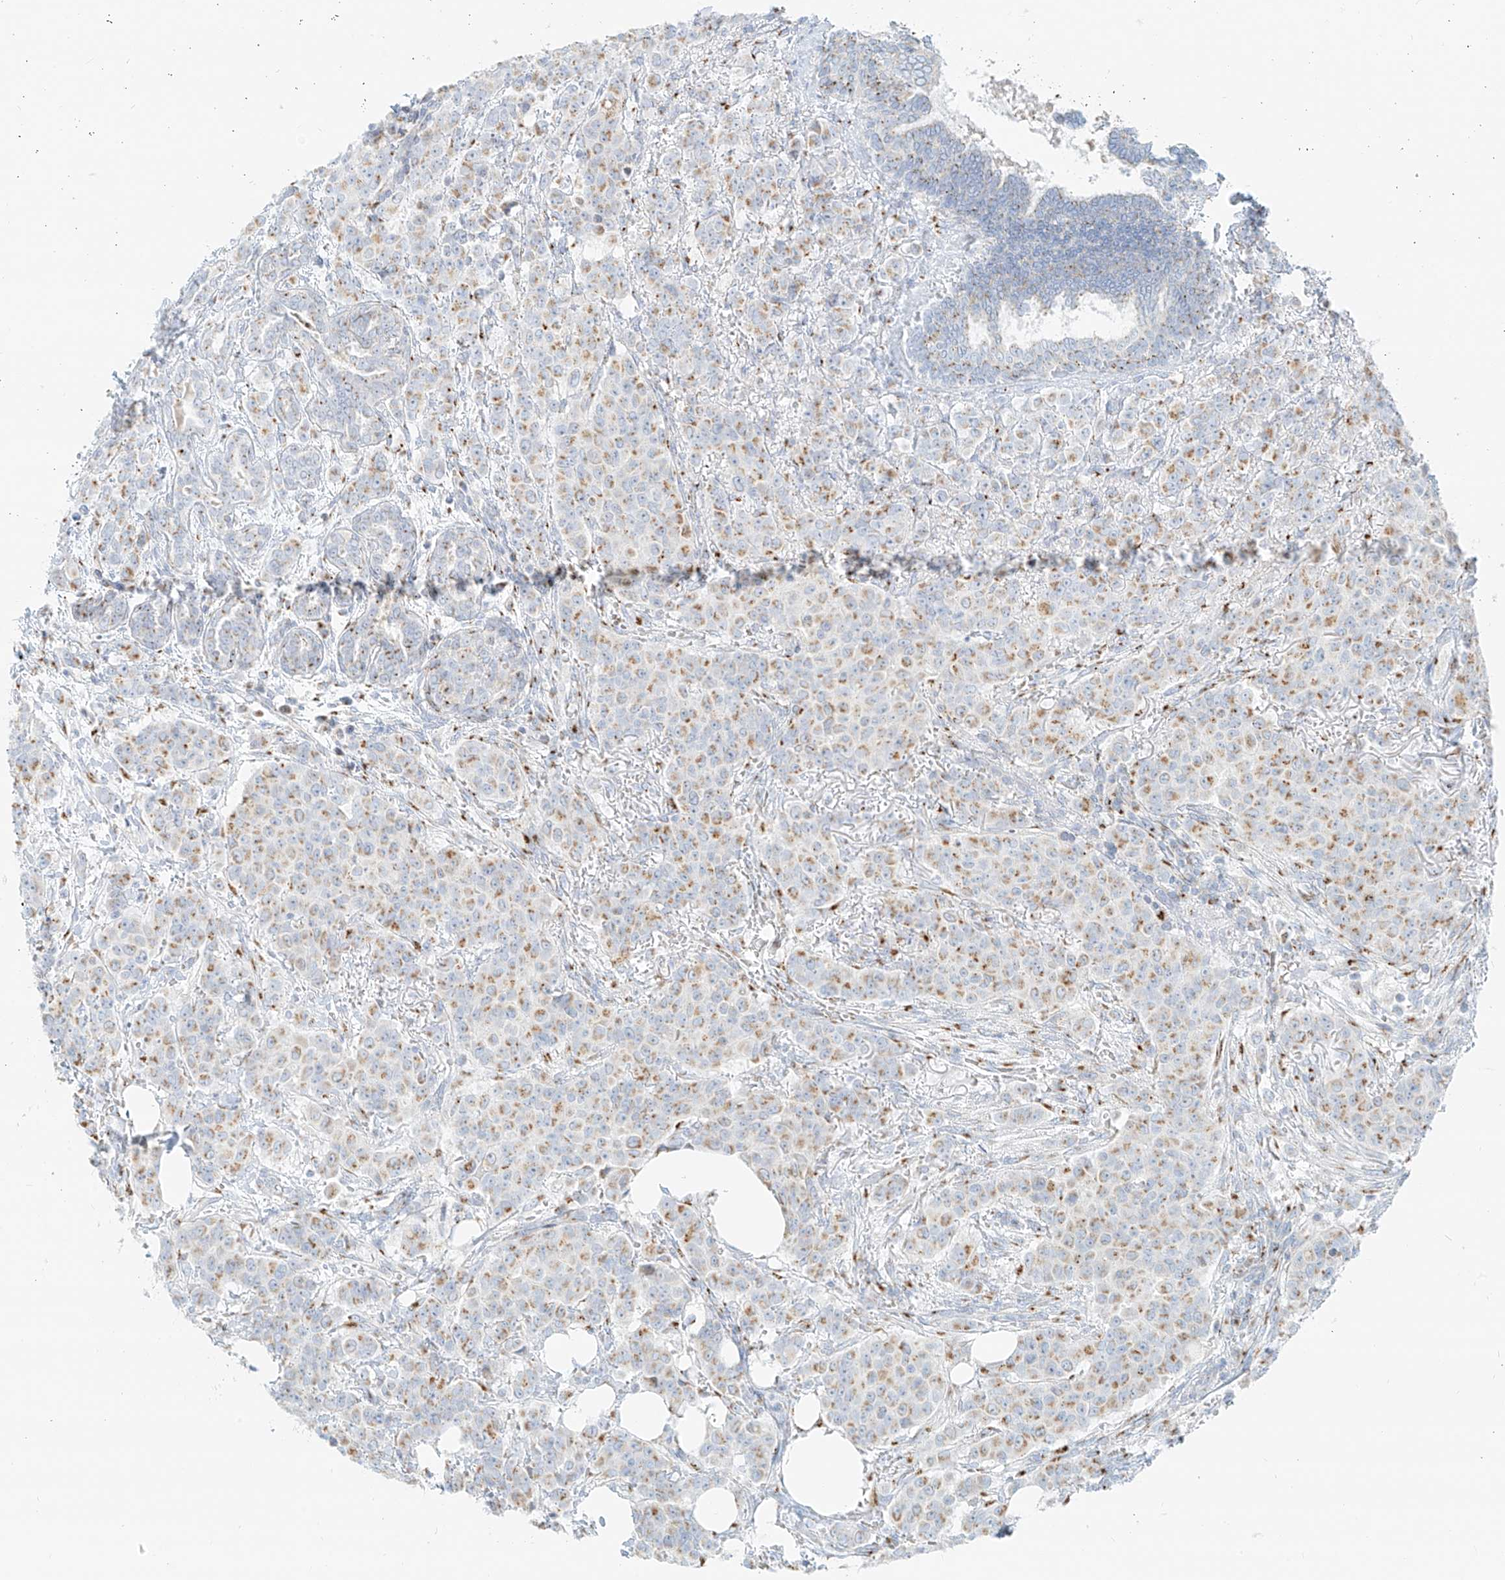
{"staining": {"intensity": "moderate", "quantity": ">75%", "location": "cytoplasmic/membranous"}, "tissue": "breast cancer", "cell_type": "Tumor cells", "image_type": "cancer", "snomed": [{"axis": "morphology", "description": "Duct carcinoma"}, {"axis": "topography", "description": "Breast"}], "caption": "Tumor cells exhibit medium levels of moderate cytoplasmic/membranous positivity in approximately >75% of cells in invasive ductal carcinoma (breast).", "gene": "TMEM87B", "patient": {"sex": "female", "age": 40}}